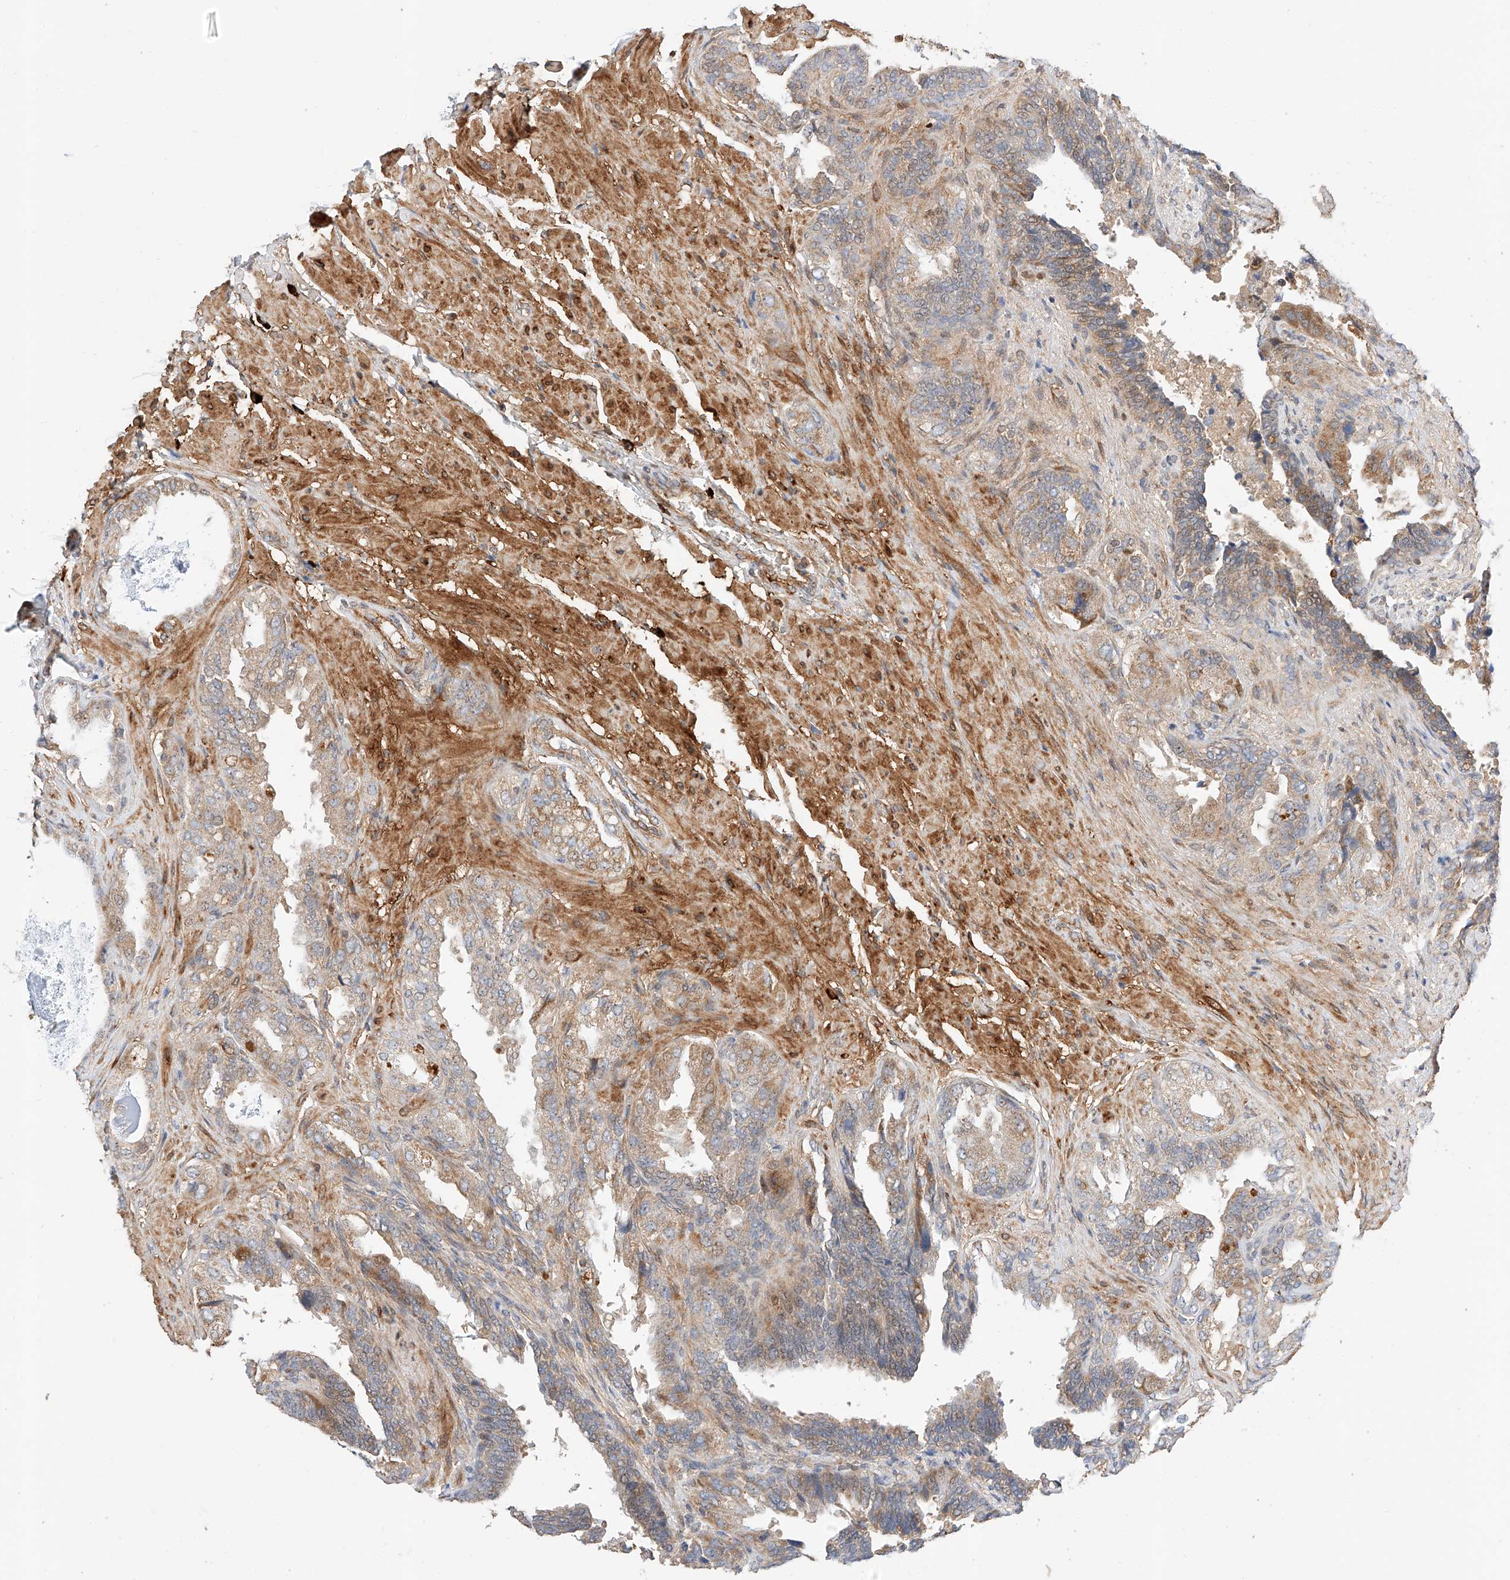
{"staining": {"intensity": "moderate", "quantity": "25%-75%", "location": "cytoplasmic/membranous"}, "tissue": "seminal vesicle", "cell_type": "Glandular cells", "image_type": "normal", "snomed": [{"axis": "morphology", "description": "Normal tissue, NOS"}, {"axis": "topography", "description": "Seminal veicle"}, {"axis": "topography", "description": "Peripheral nerve tissue"}], "caption": "Benign seminal vesicle was stained to show a protein in brown. There is medium levels of moderate cytoplasmic/membranous staining in approximately 25%-75% of glandular cells.", "gene": "RAB23", "patient": {"sex": "male", "age": 63}}